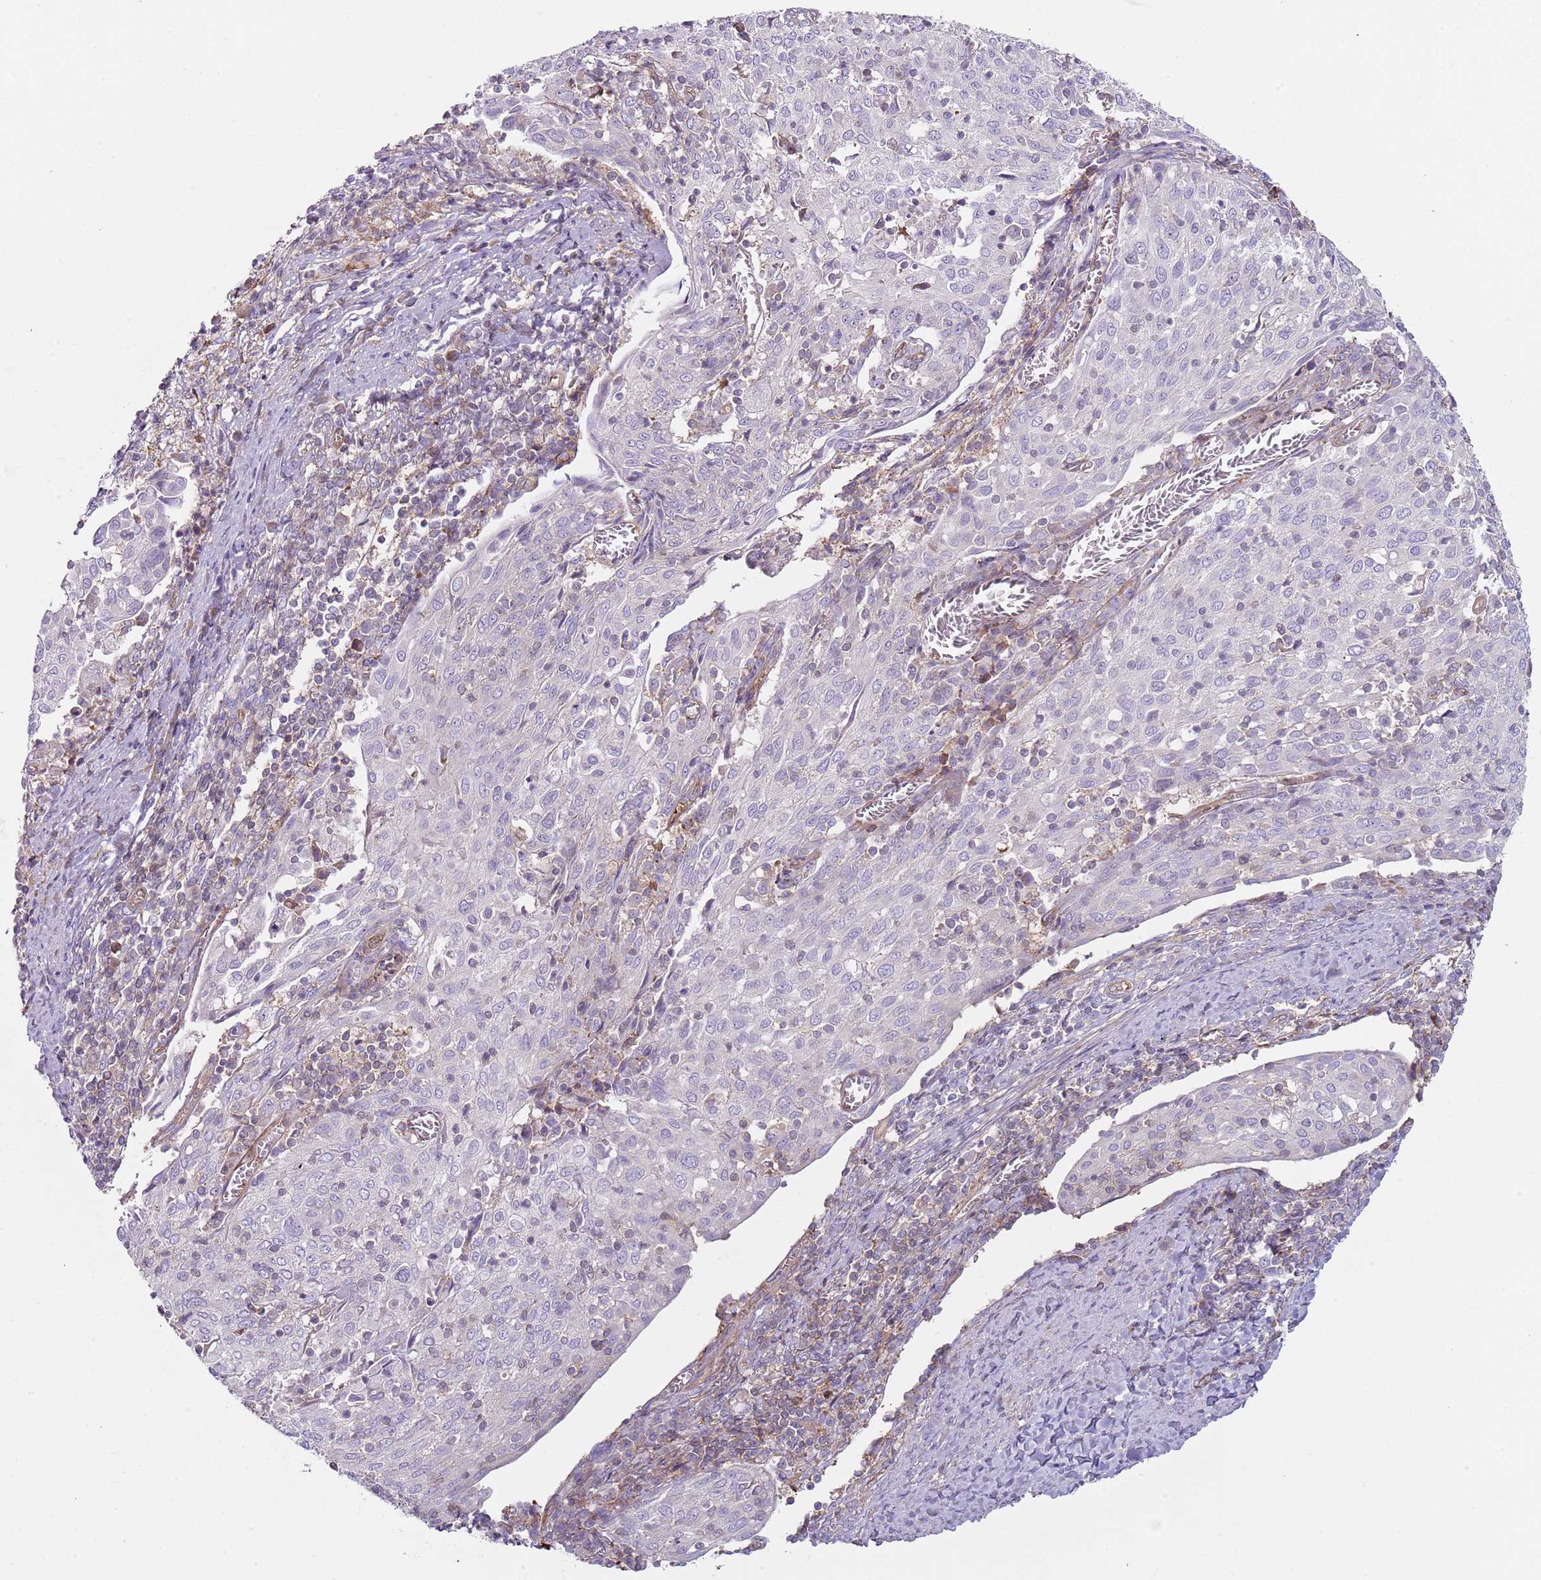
{"staining": {"intensity": "negative", "quantity": "none", "location": "none"}, "tissue": "cervical cancer", "cell_type": "Tumor cells", "image_type": "cancer", "snomed": [{"axis": "morphology", "description": "Squamous cell carcinoma, NOS"}, {"axis": "topography", "description": "Cervix"}], "caption": "An immunohistochemistry image of squamous cell carcinoma (cervical) is shown. There is no staining in tumor cells of squamous cell carcinoma (cervical).", "gene": "GNAI3", "patient": {"sex": "female", "age": 52}}